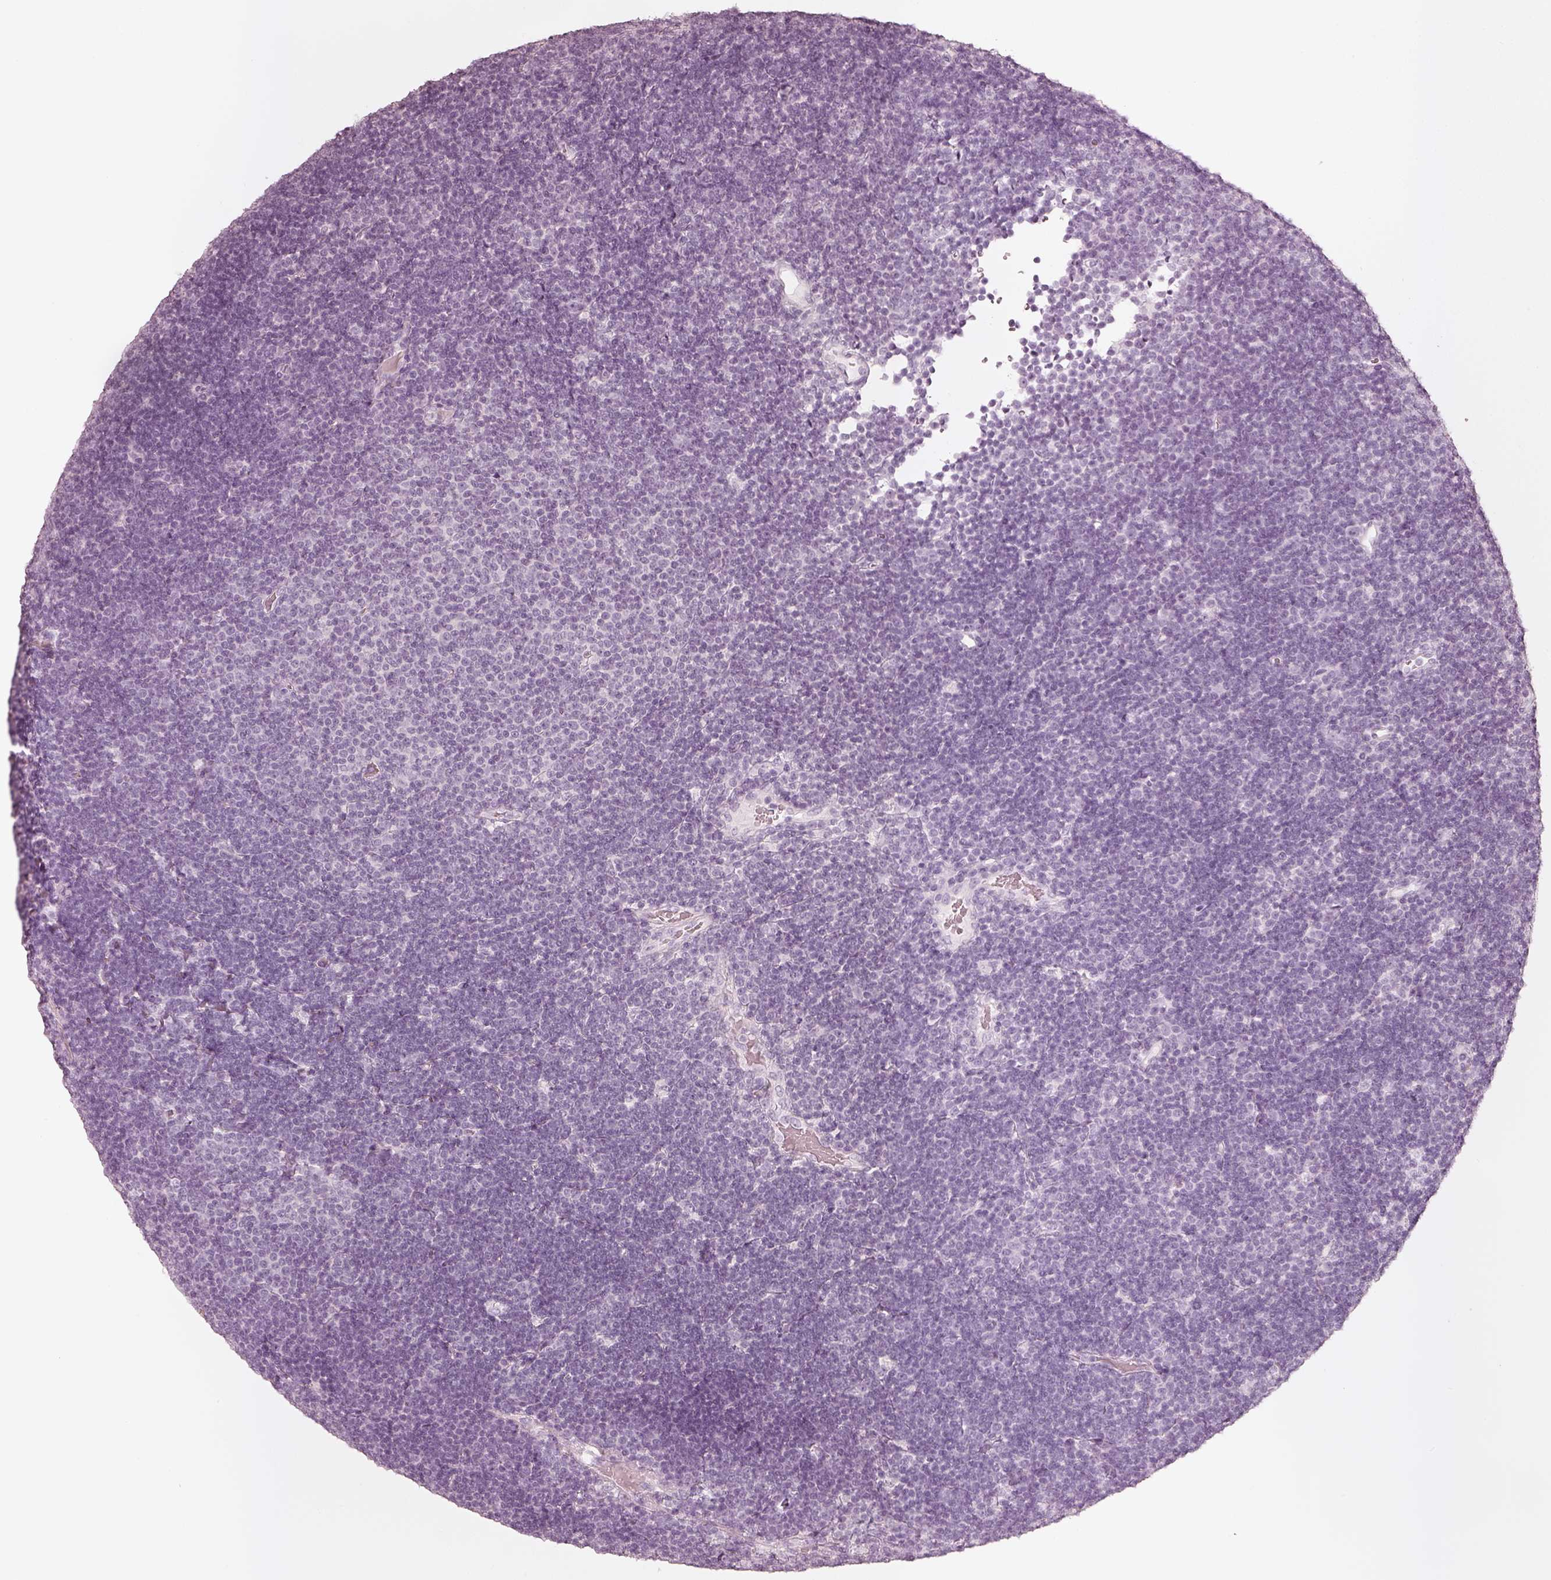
{"staining": {"intensity": "negative", "quantity": "none", "location": "none"}, "tissue": "lymphoma", "cell_type": "Tumor cells", "image_type": "cancer", "snomed": [{"axis": "morphology", "description": "Malignant lymphoma, non-Hodgkin's type, Low grade"}, {"axis": "topography", "description": "Brain"}], "caption": "Human lymphoma stained for a protein using immunohistochemistry reveals no staining in tumor cells.", "gene": "KRT72", "patient": {"sex": "female", "age": 66}}